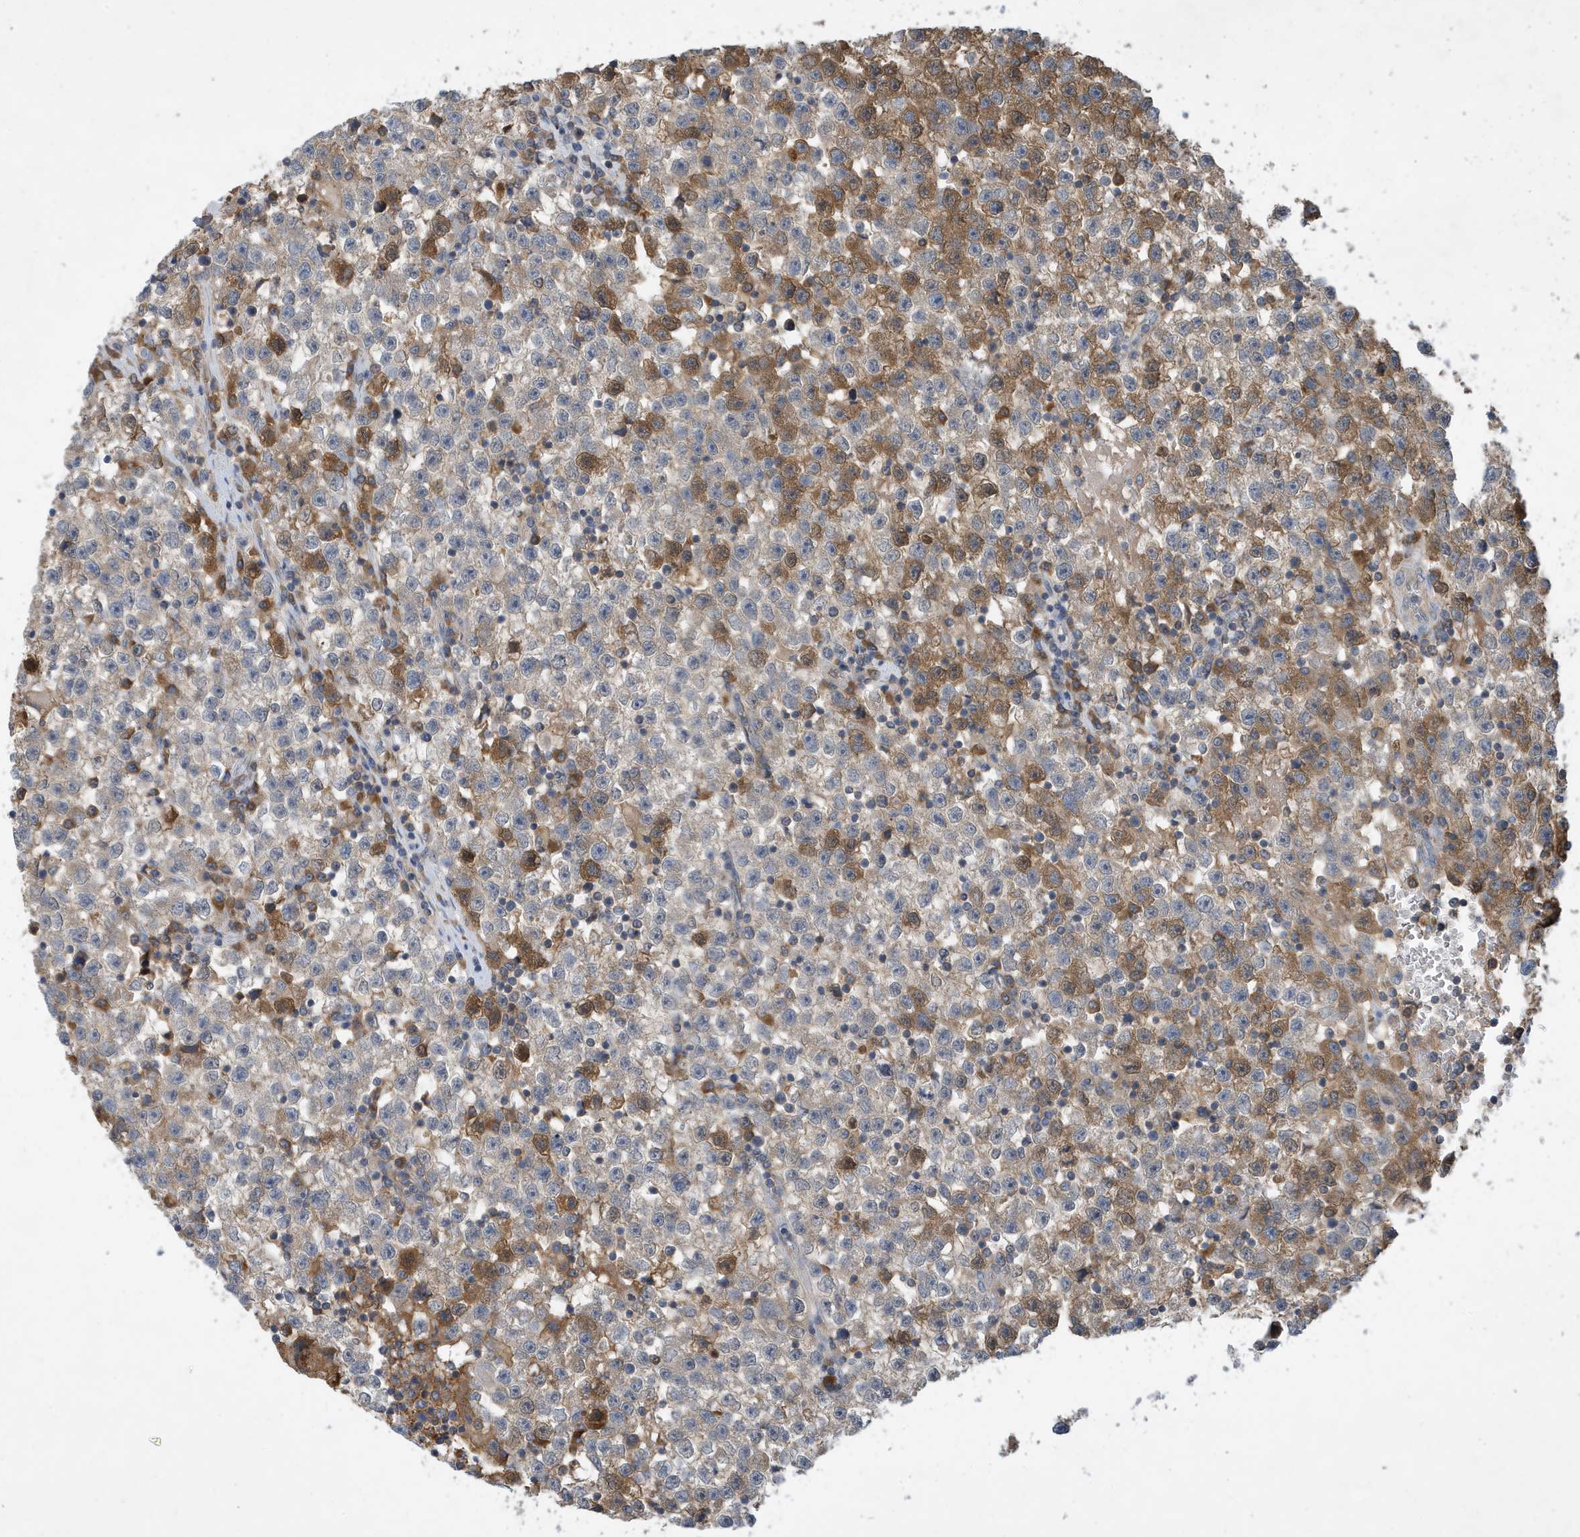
{"staining": {"intensity": "moderate", "quantity": "<25%", "location": "cytoplasmic/membranous"}, "tissue": "testis cancer", "cell_type": "Tumor cells", "image_type": "cancer", "snomed": [{"axis": "morphology", "description": "Seminoma, NOS"}, {"axis": "topography", "description": "Testis"}], "caption": "Brown immunohistochemical staining in human testis seminoma exhibits moderate cytoplasmic/membranous staining in about <25% of tumor cells.", "gene": "STK19", "patient": {"sex": "male", "age": 22}}